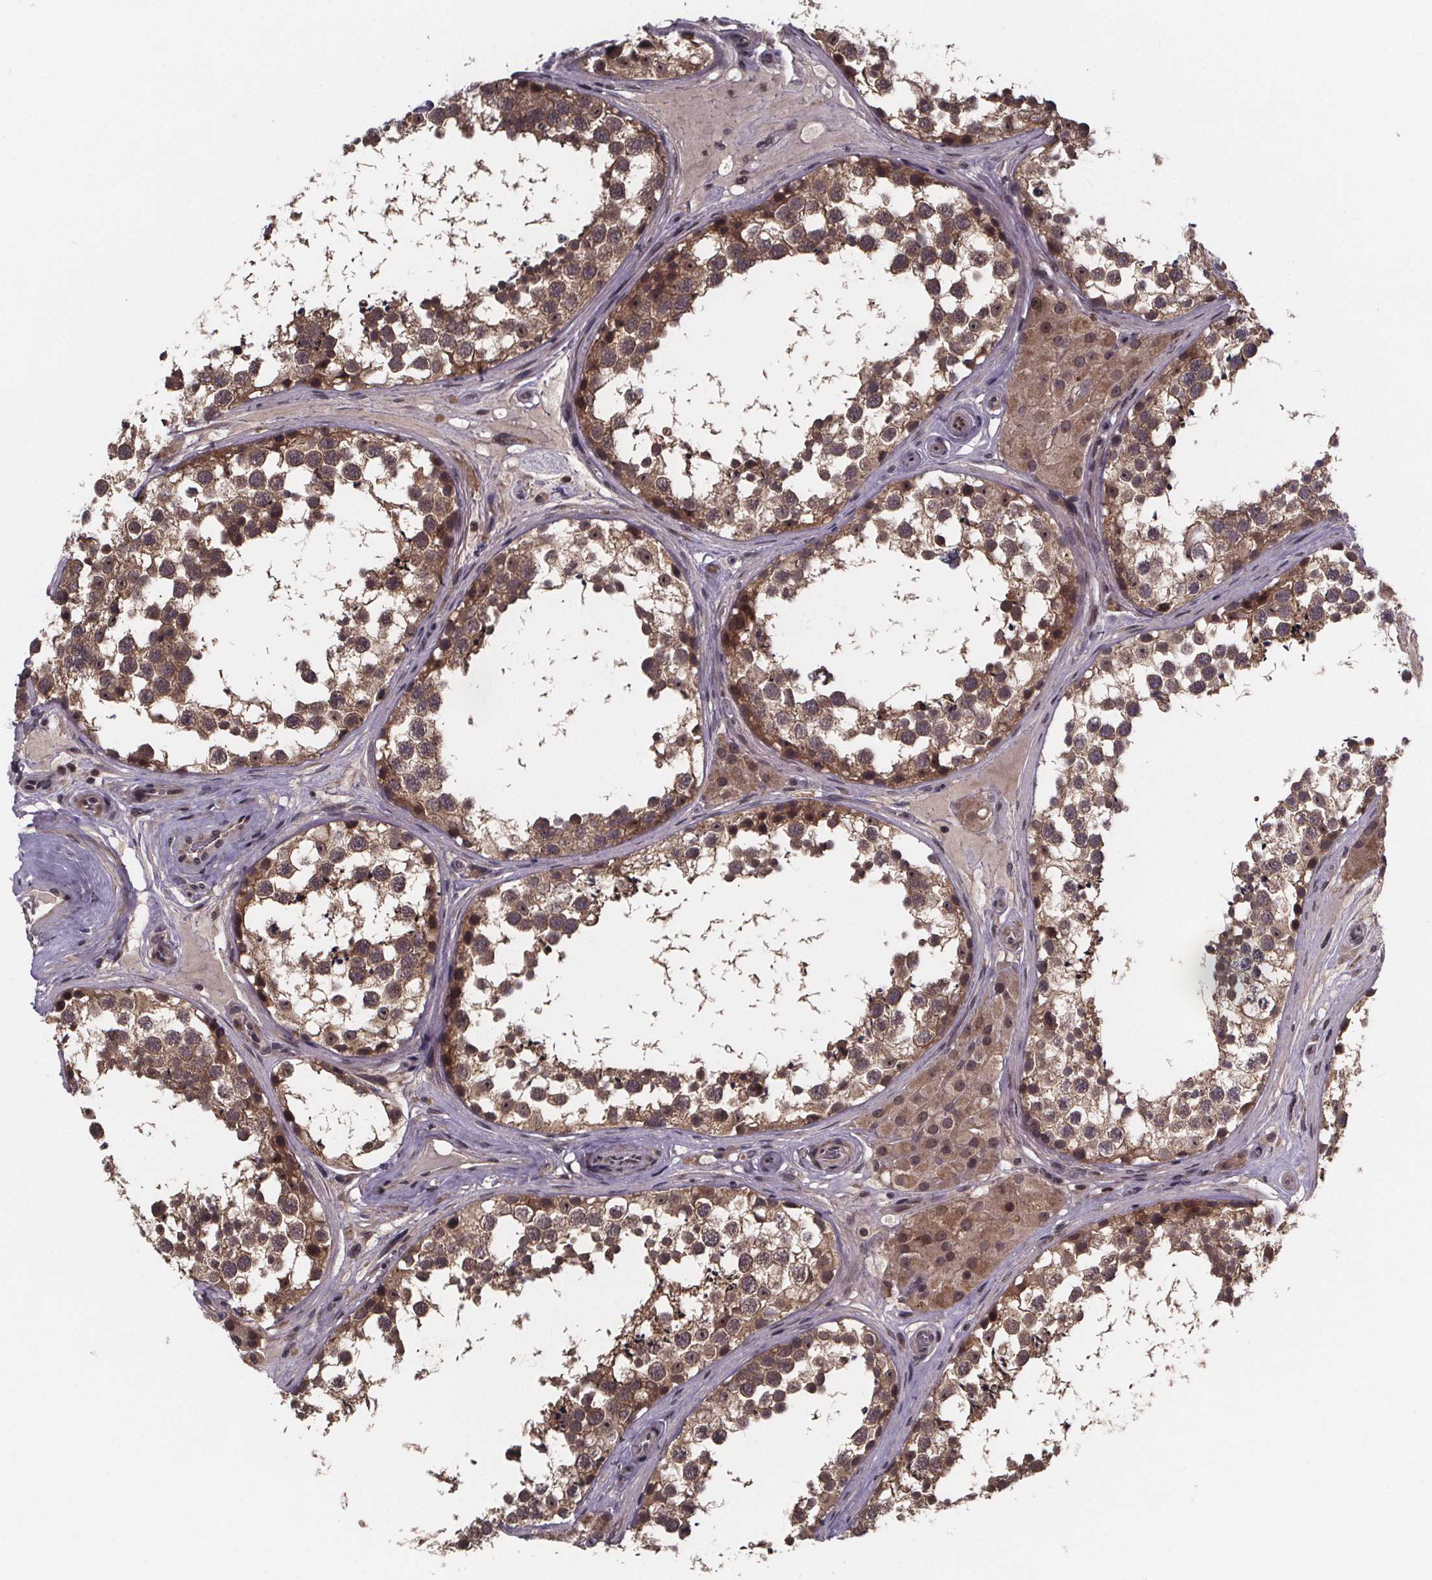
{"staining": {"intensity": "moderate", "quantity": ">75%", "location": "cytoplasmic/membranous,nuclear"}, "tissue": "testis", "cell_type": "Cells in seminiferous ducts", "image_type": "normal", "snomed": [{"axis": "morphology", "description": "Normal tissue, NOS"}, {"axis": "morphology", "description": "Seminoma, NOS"}, {"axis": "topography", "description": "Testis"}], "caption": "A micrograph of human testis stained for a protein displays moderate cytoplasmic/membranous,nuclear brown staining in cells in seminiferous ducts.", "gene": "FN3KRP", "patient": {"sex": "male", "age": 65}}